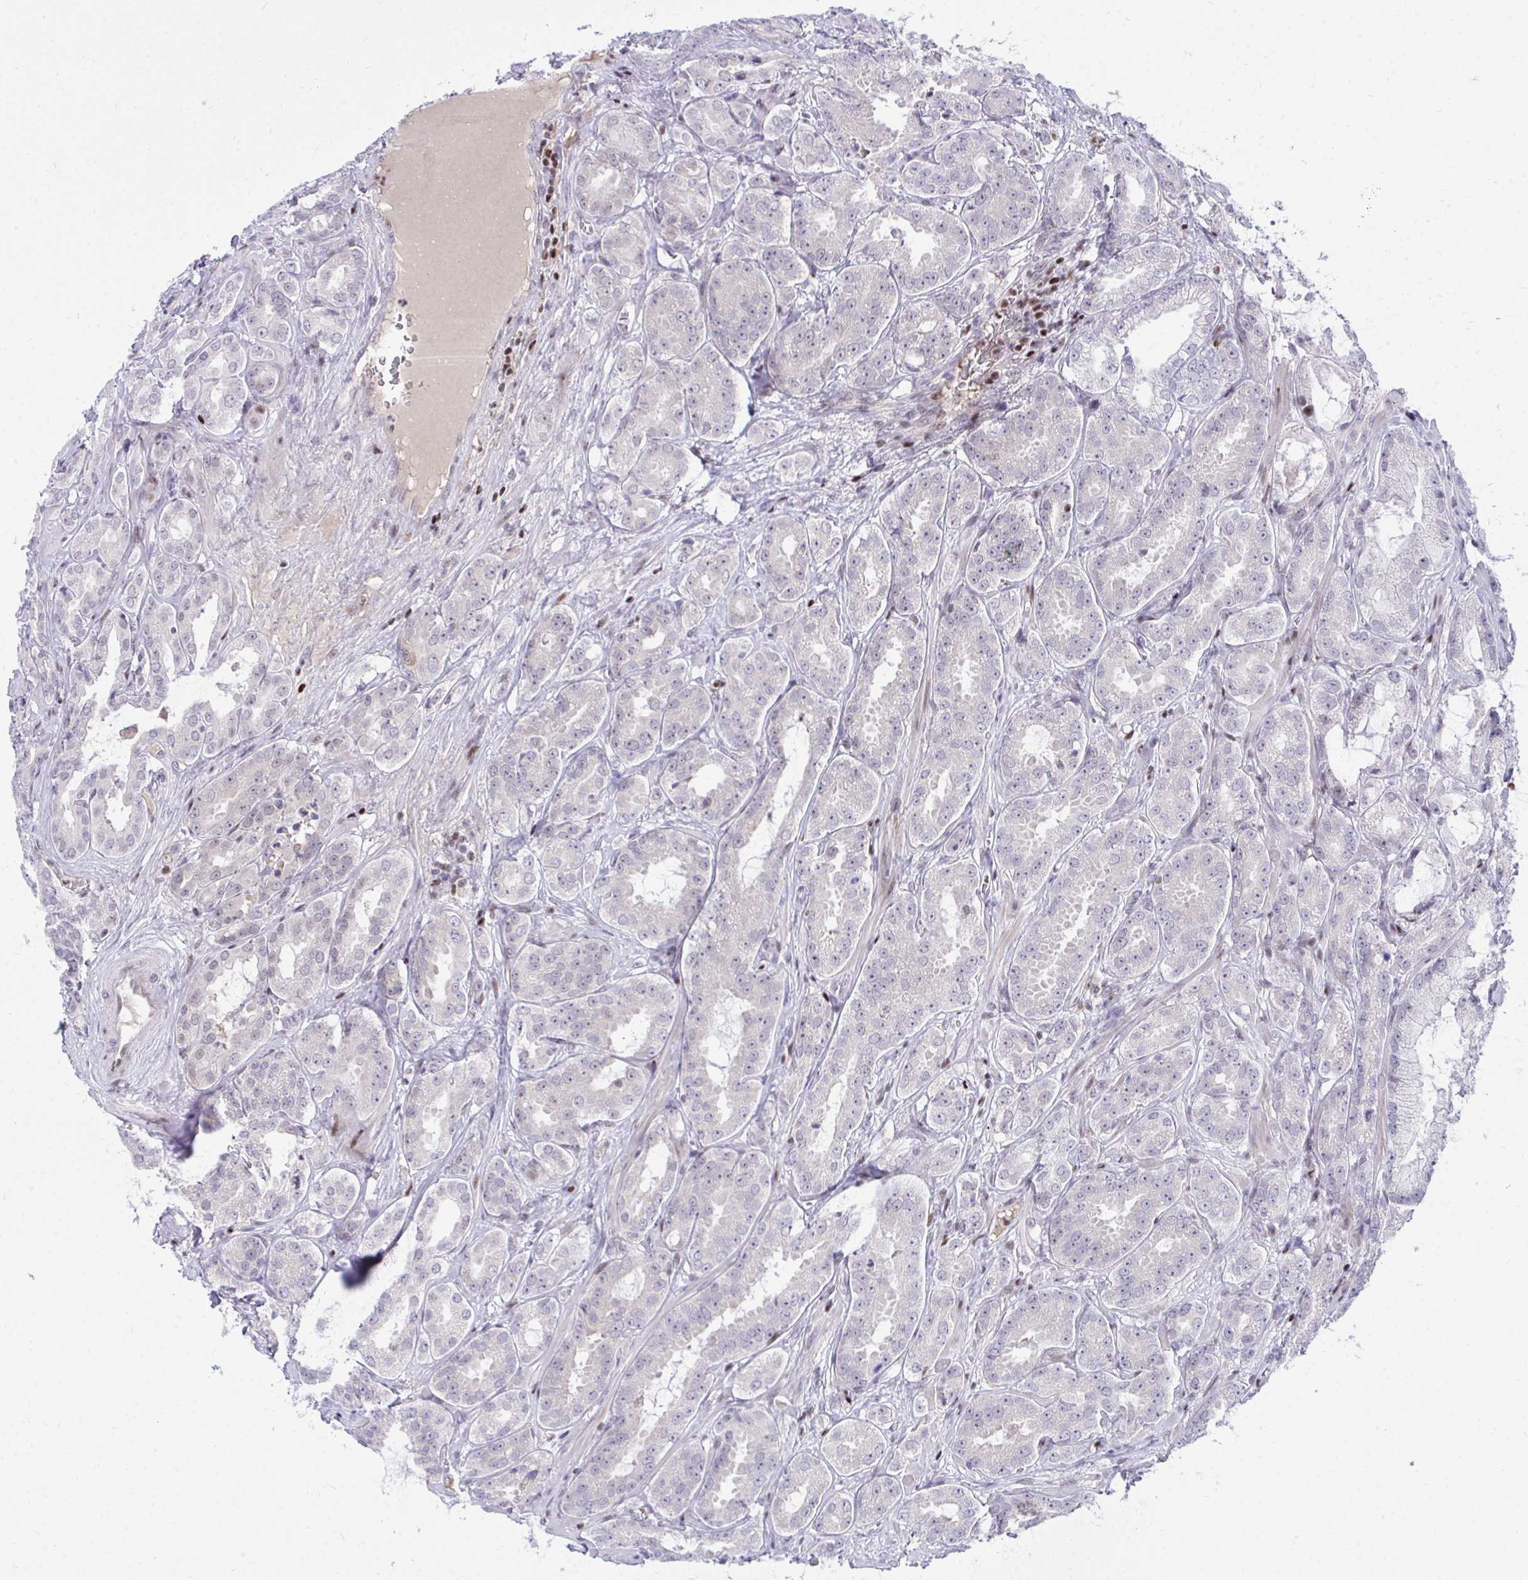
{"staining": {"intensity": "negative", "quantity": "none", "location": "none"}, "tissue": "prostate cancer", "cell_type": "Tumor cells", "image_type": "cancer", "snomed": [{"axis": "morphology", "description": "Adenocarcinoma, High grade"}, {"axis": "topography", "description": "Prostate"}], "caption": "IHC of human high-grade adenocarcinoma (prostate) exhibits no staining in tumor cells. Brightfield microscopy of immunohistochemistry stained with DAB (brown) and hematoxylin (blue), captured at high magnification.", "gene": "C14orf39", "patient": {"sex": "male", "age": 64}}